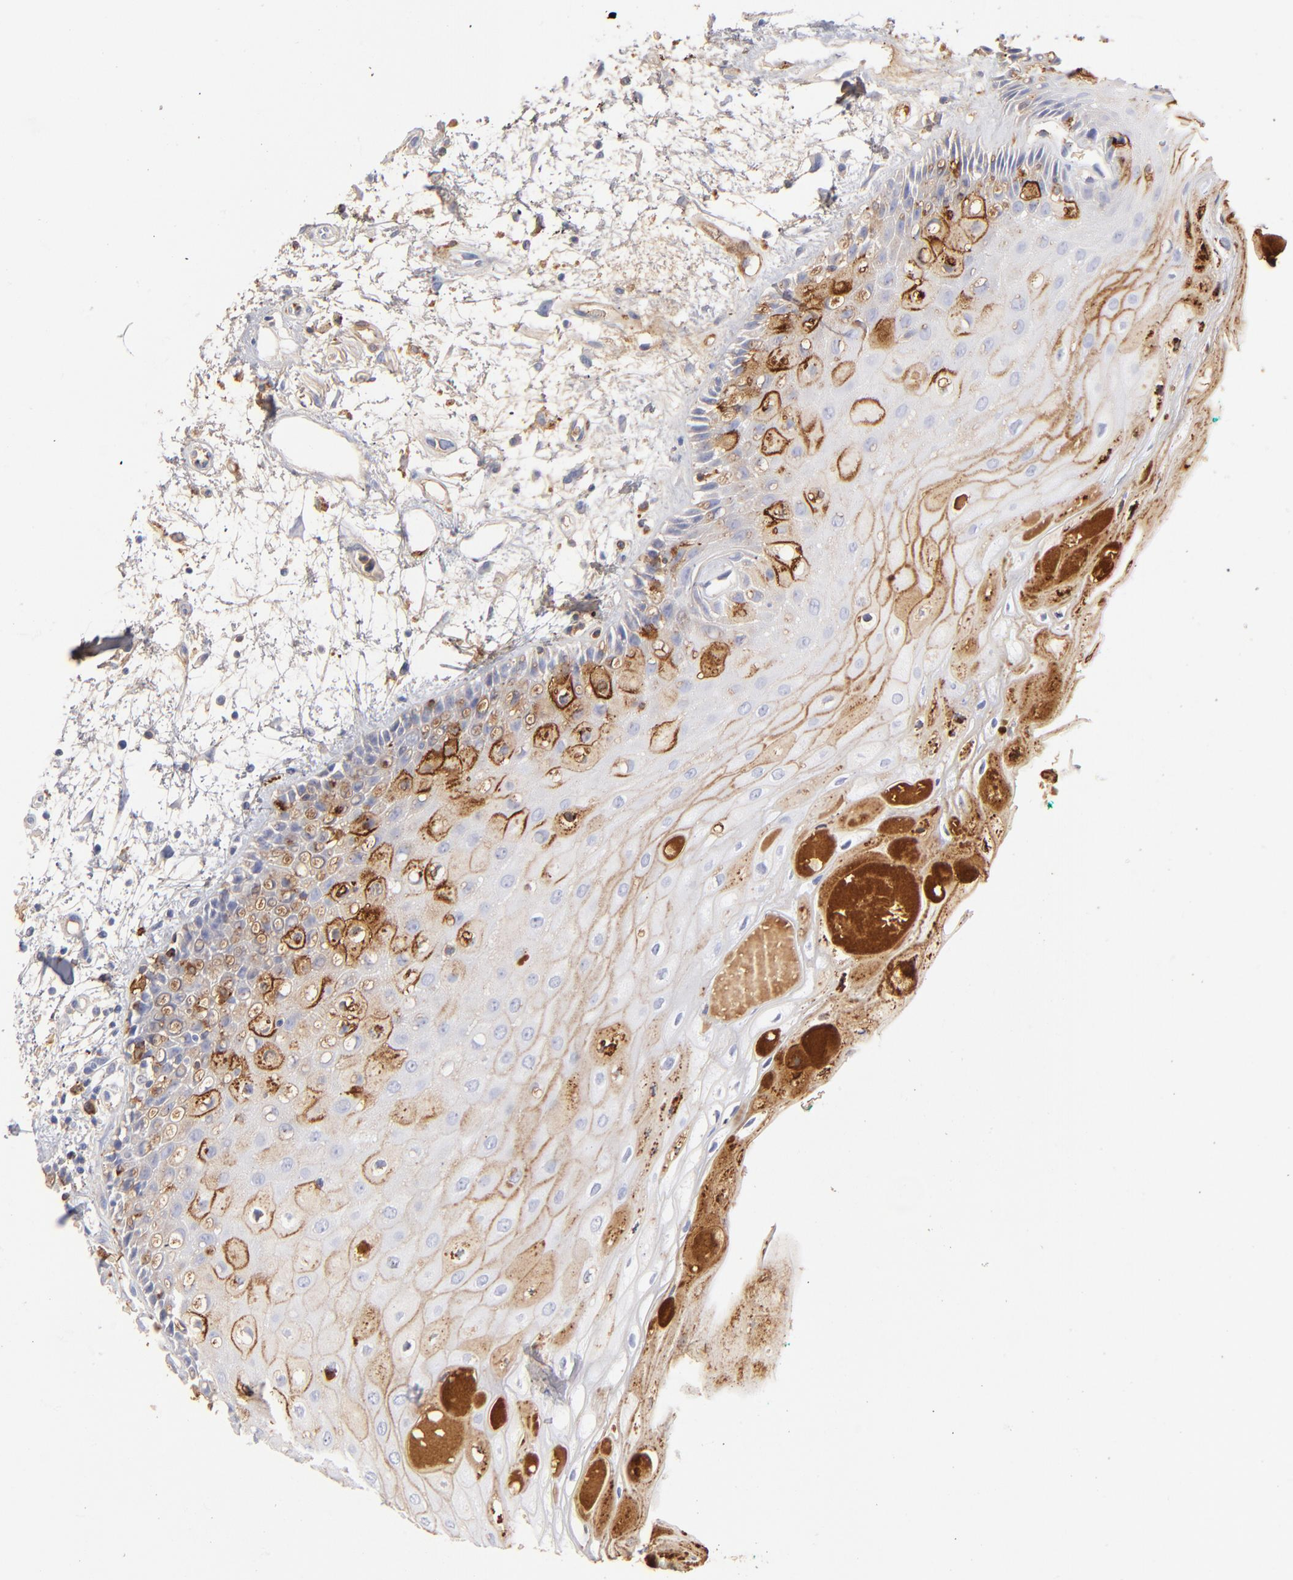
{"staining": {"intensity": "moderate", "quantity": "25%-75%", "location": "cytoplasmic/membranous"}, "tissue": "oral mucosa", "cell_type": "Squamous epithelial cells", "image_type": "normal", "snomed": [{"axis": "morphology", "description": "Normal tissue, NOS"}, {"axis": "morphology", "description": "Squamous cell carcinoma, NOS"}, {"axis": "topography", "description": "Skeletal muscle"}, {"axis": "topography", "description": "Oral tissue"}, {"axis": "topography", "description": "Head-Neck"}], "caption": "IHC staining of unremarkable oral mucosa, which displays medium levels of moderate cytoplasmic/membranous positivity in approximately 25%-75% of squamous epithelial cells indicating moderate cytoplasmic/membranous protein staining. The staining was performed using DAB (brown) for protein detection and nuclei were counterstained in hematoxylin (blue).", "gene": "APOH", "patient": {"sex": "female", "age": 84}}